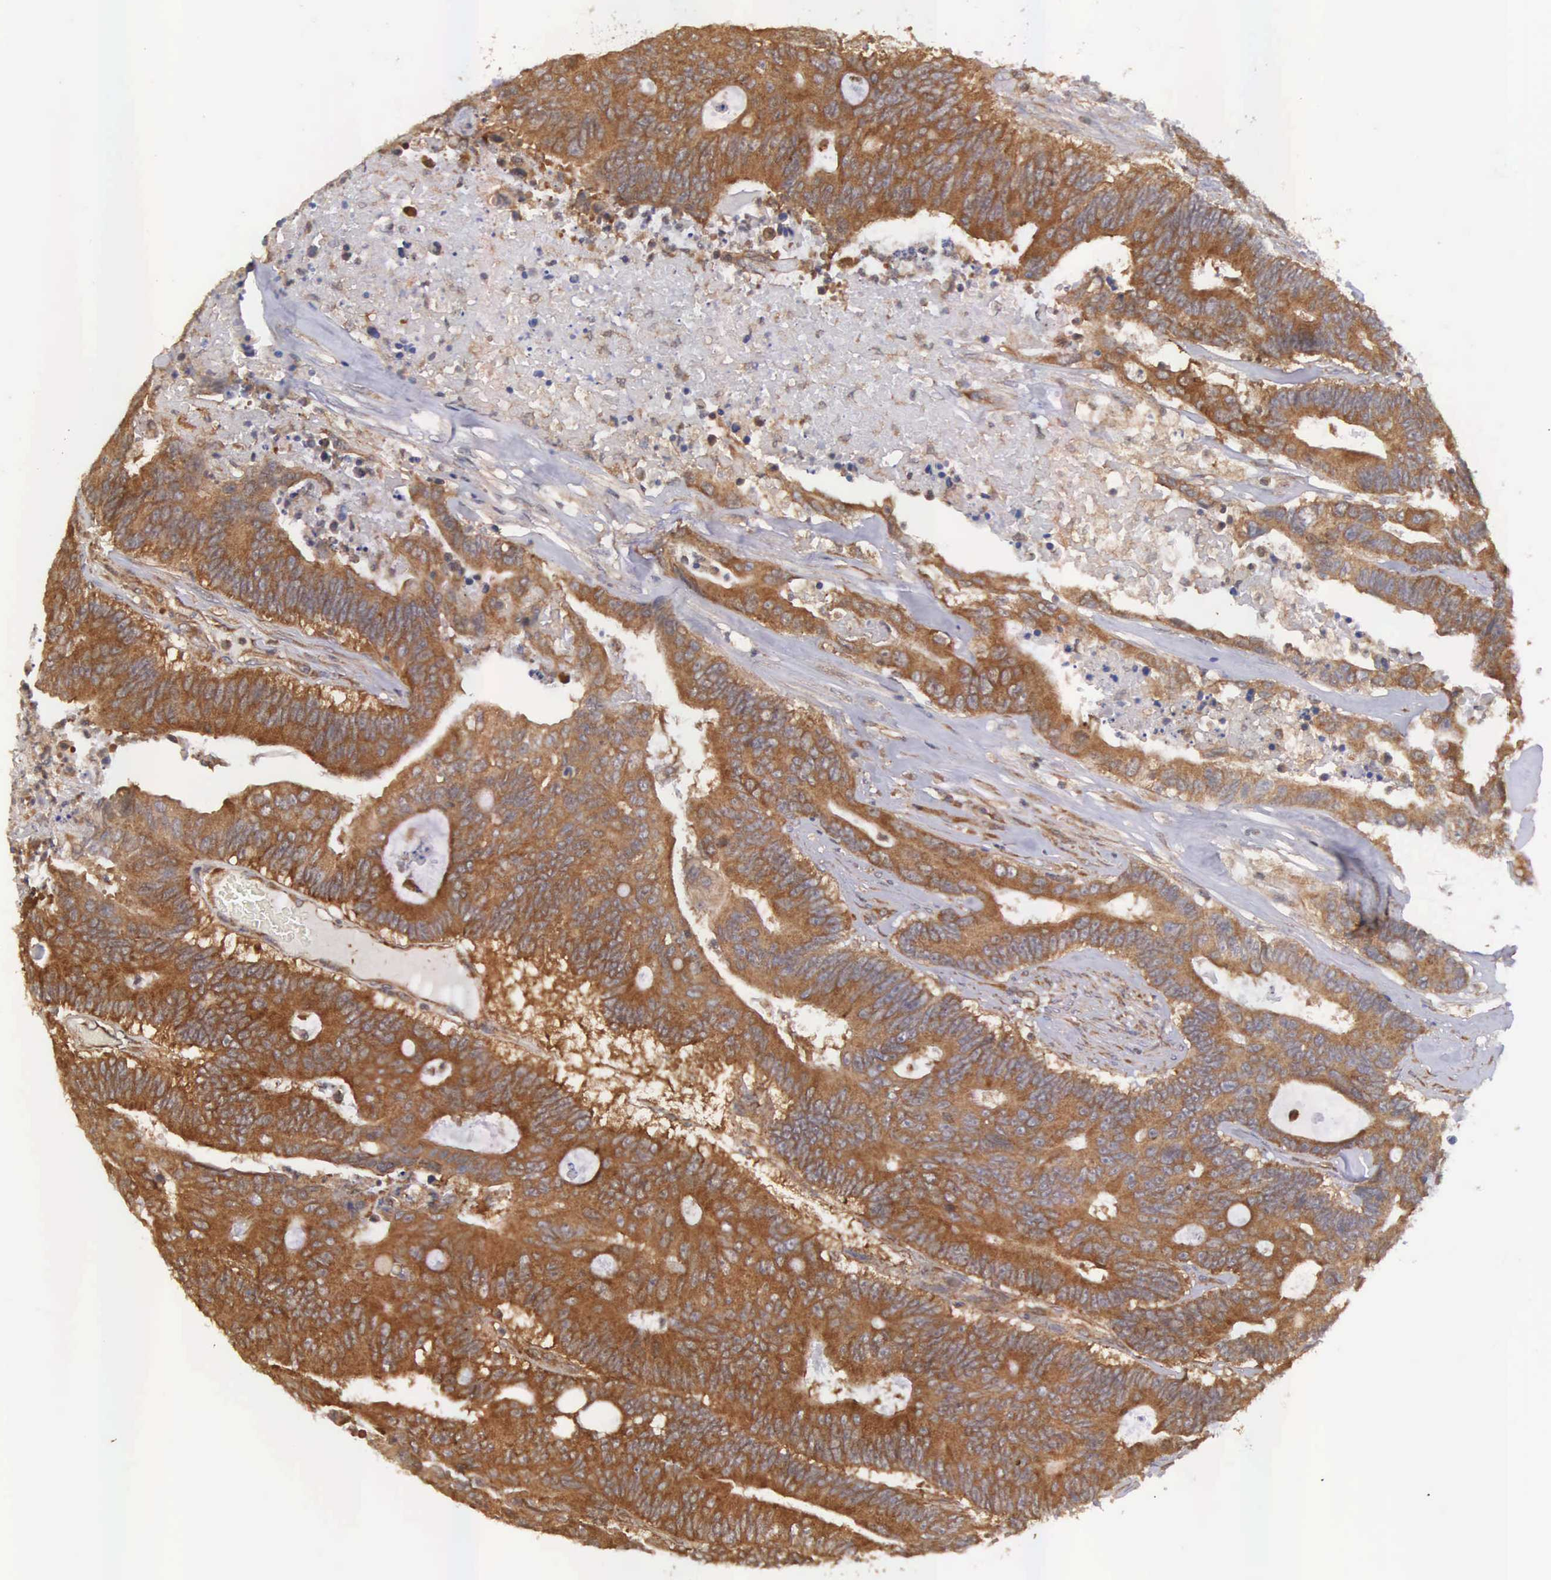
{"staining": {"intensity": "strong", "quantity": ">75%", "location": "cytoplasmic/membranous"}, "tissue": "colorectal cancer", "cell_type": "Tumor cells", "image_type": "cancer", "snomed": [{"axis": "morphology", "description": "Adenocarcinoma, NOS"}, {"axis": "topography", "description": "Colon"}], "caption": "An immunohistochemistry (IHC) micrograph of tumor tissue is shown. Protein staining in brown highlights strong cytoplasmic/membranous positivity in colorectal adenocarcinoma within tumor cells. The staining was performed using DAB to visualize the protein expression in brown, while the nuclei were stained in blue with hematoxylin (Magnification: 20x).", "gene": "DHRS1", "patient": {"sex": "male", "age": 65}}